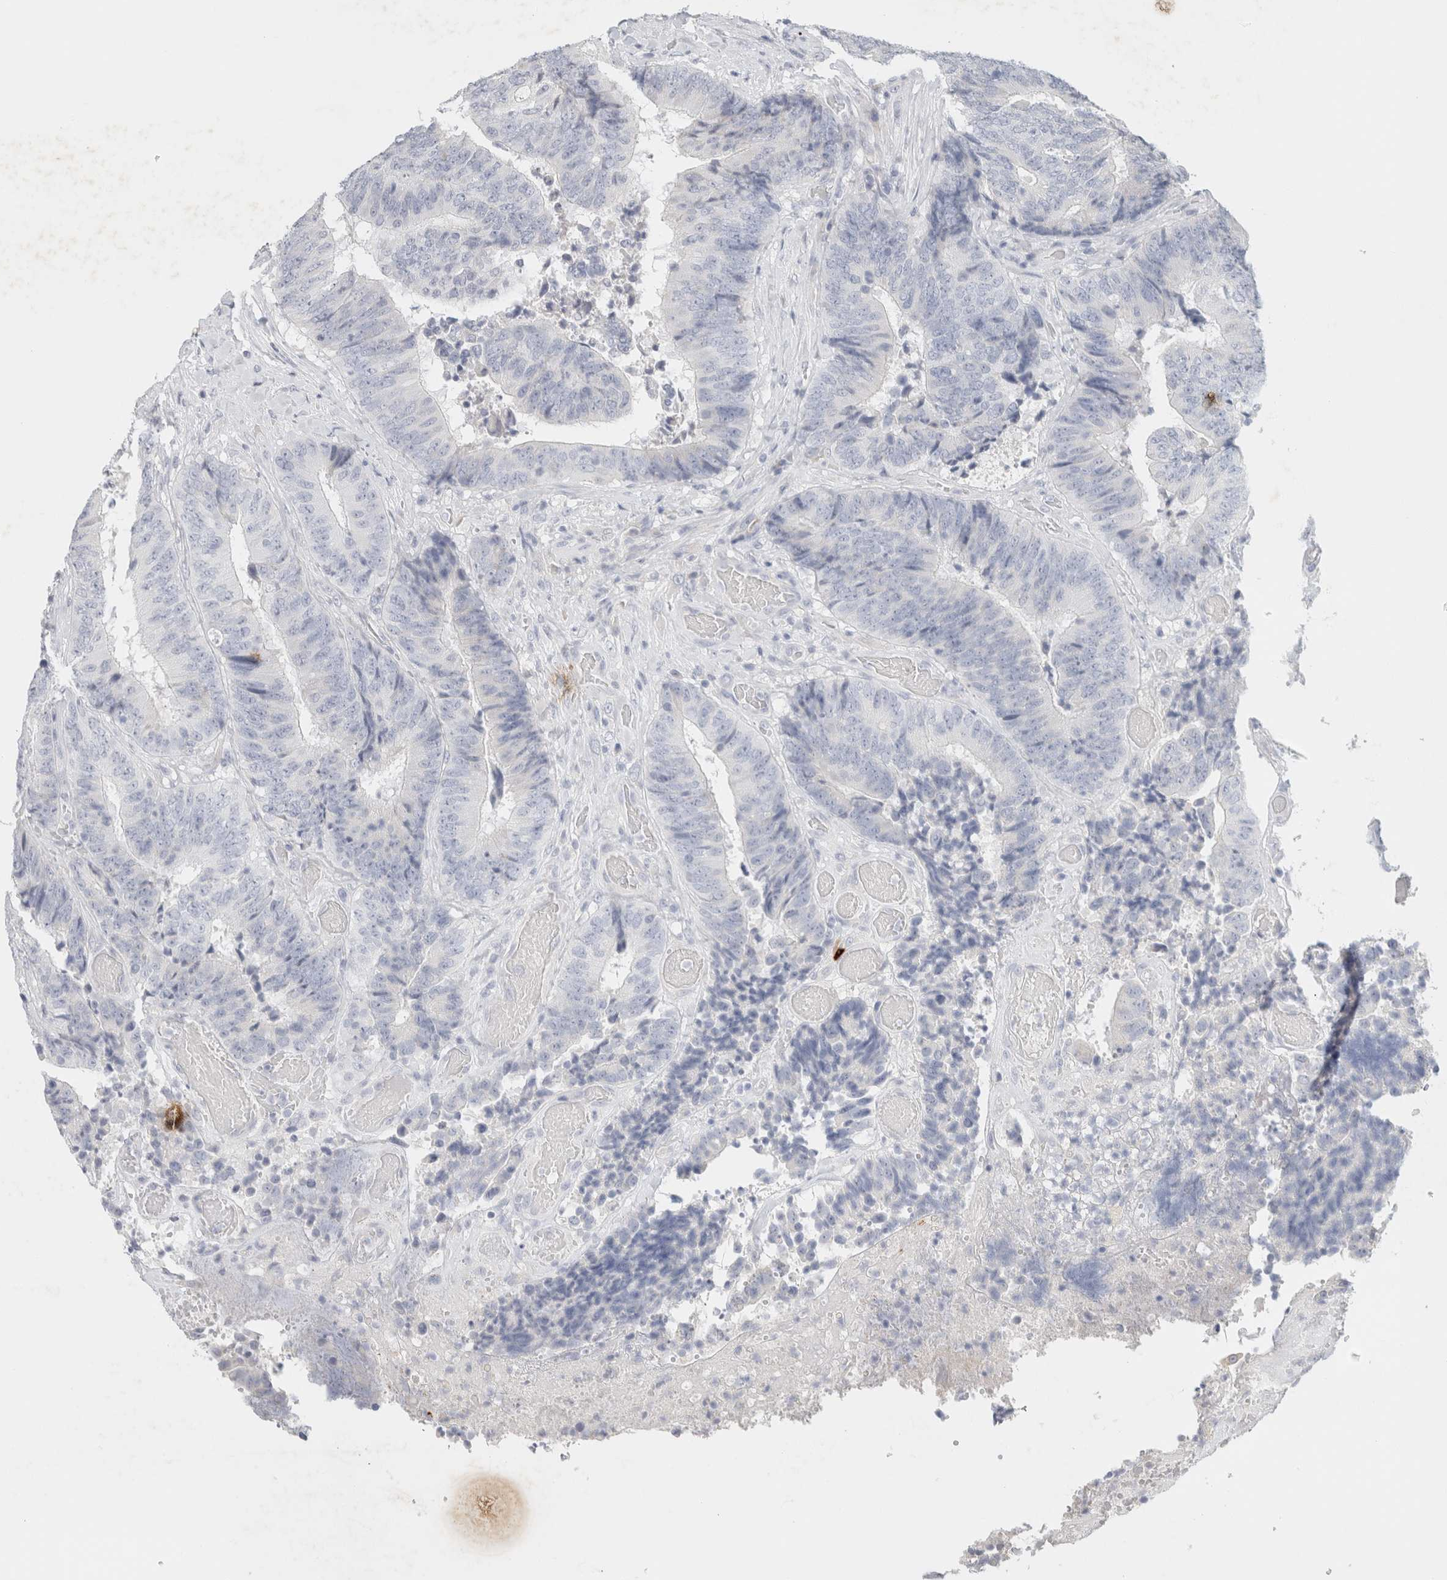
{"staining": {"intensity": "negative", "quantity": "none", "location": "none"}, "tissue": "colorectal cancer", "cell_type": "Tumor cells", "image_type": "cancer", "snomed": [{"axis": "morphology", "description": "Adenocarcinoma, NOS"}, {"axis": "topography", "description": "Rectum"}], "caption": "The histopathology image reveals no significant expression in tumor cells of colorectal adenocarcinoma.", "gene": "NEFM", "patient": {"sex": "male", "age": 72}}